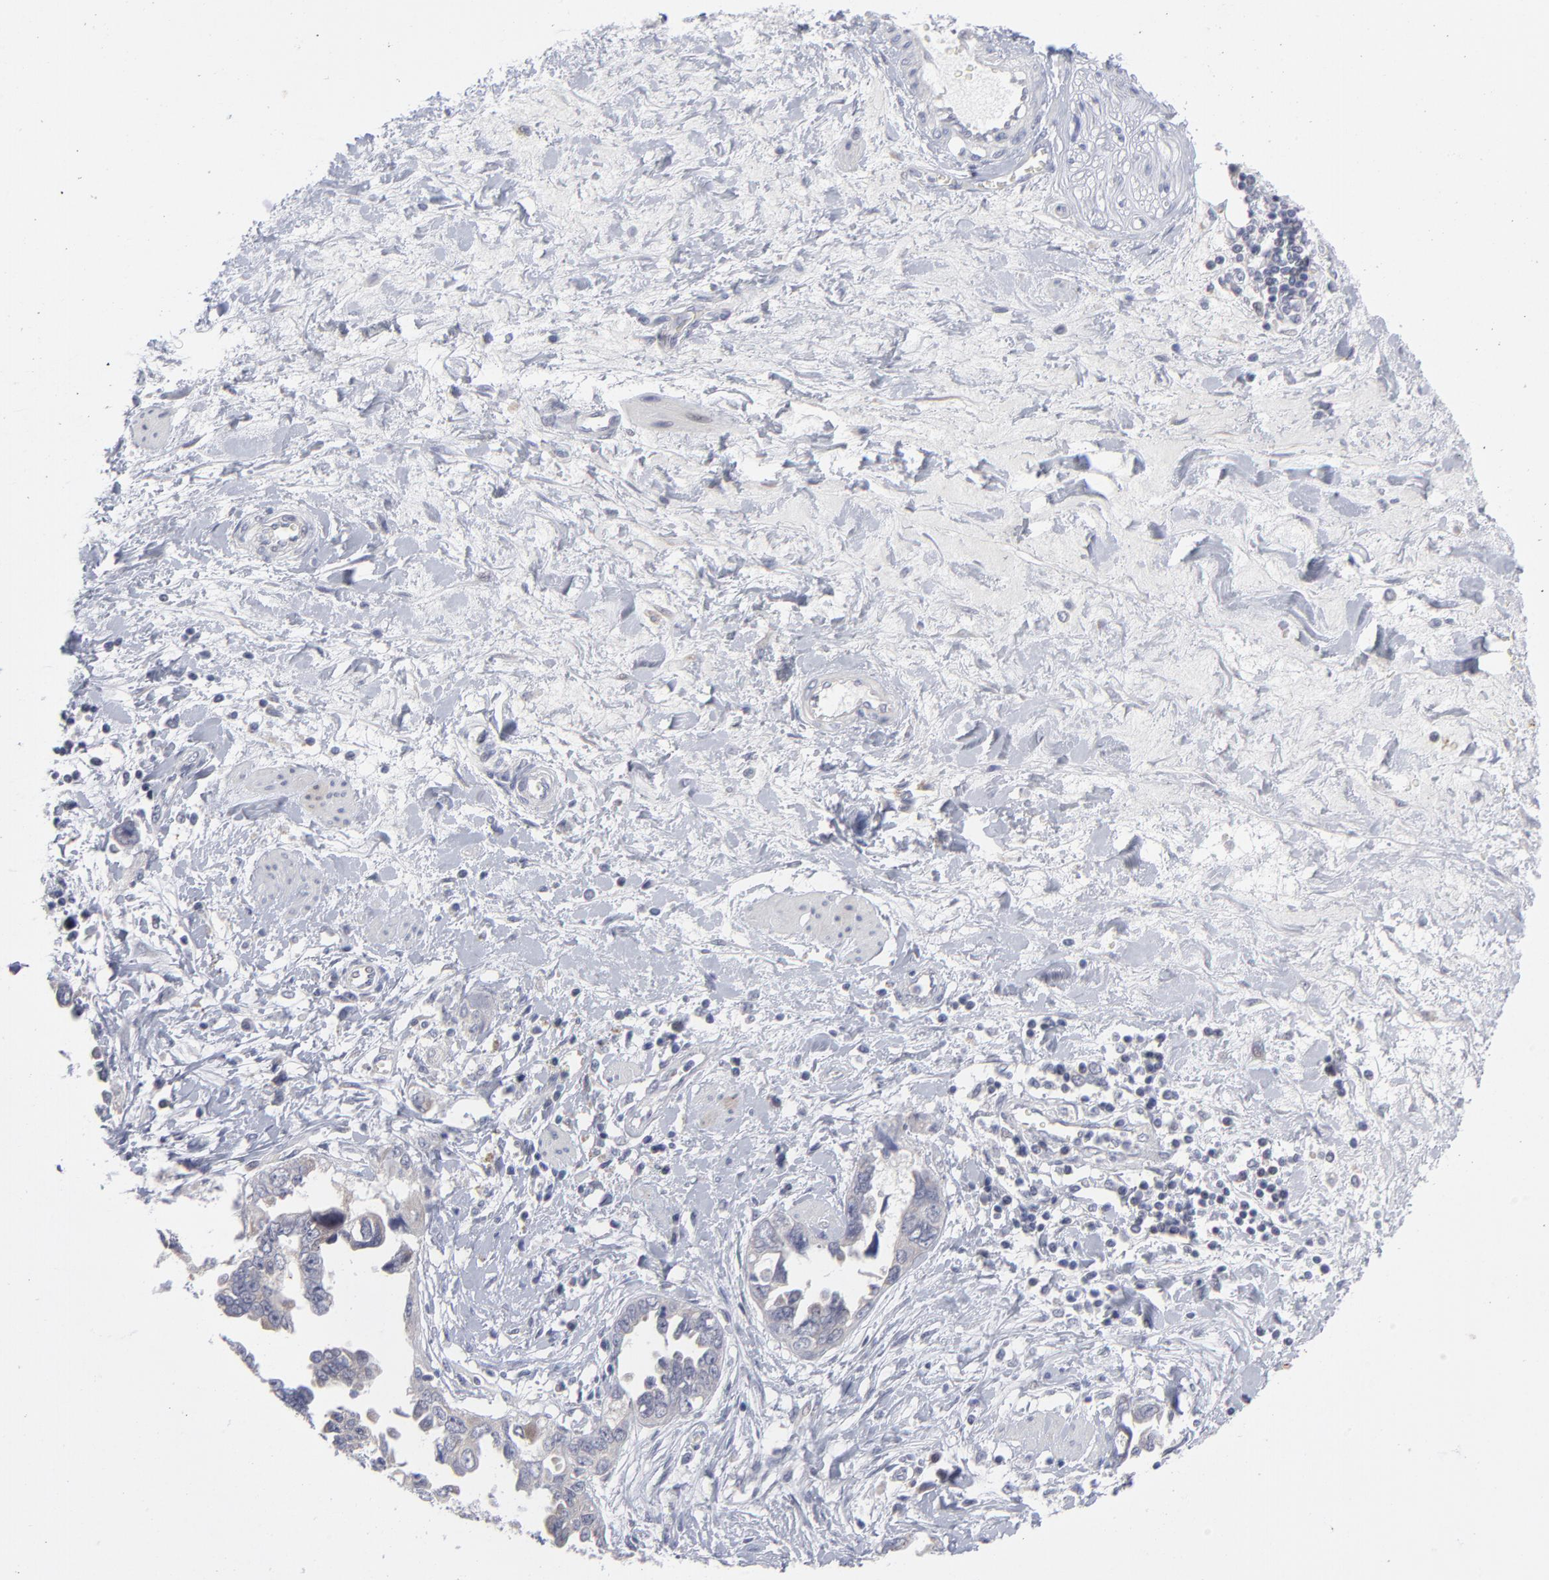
{"staining": {"intensity": "negative", "quantity": "none", "location": "none"}, "tissue": "ovarian cancer", "cell_type": "Tumor cells", "image_type": "cancer", "snomed": [{"axis": "morphology", "description": "Cystadenocarcinoma, serous, NOS"}, {"axis": "topography", "description": "Ovary"}], "caption": "Tumor cells are negative for protein expression in human ovarian serous cystadenocarcinoma.", "gene": "RPS24", "patient": {"sex": "female", "age": 63}}